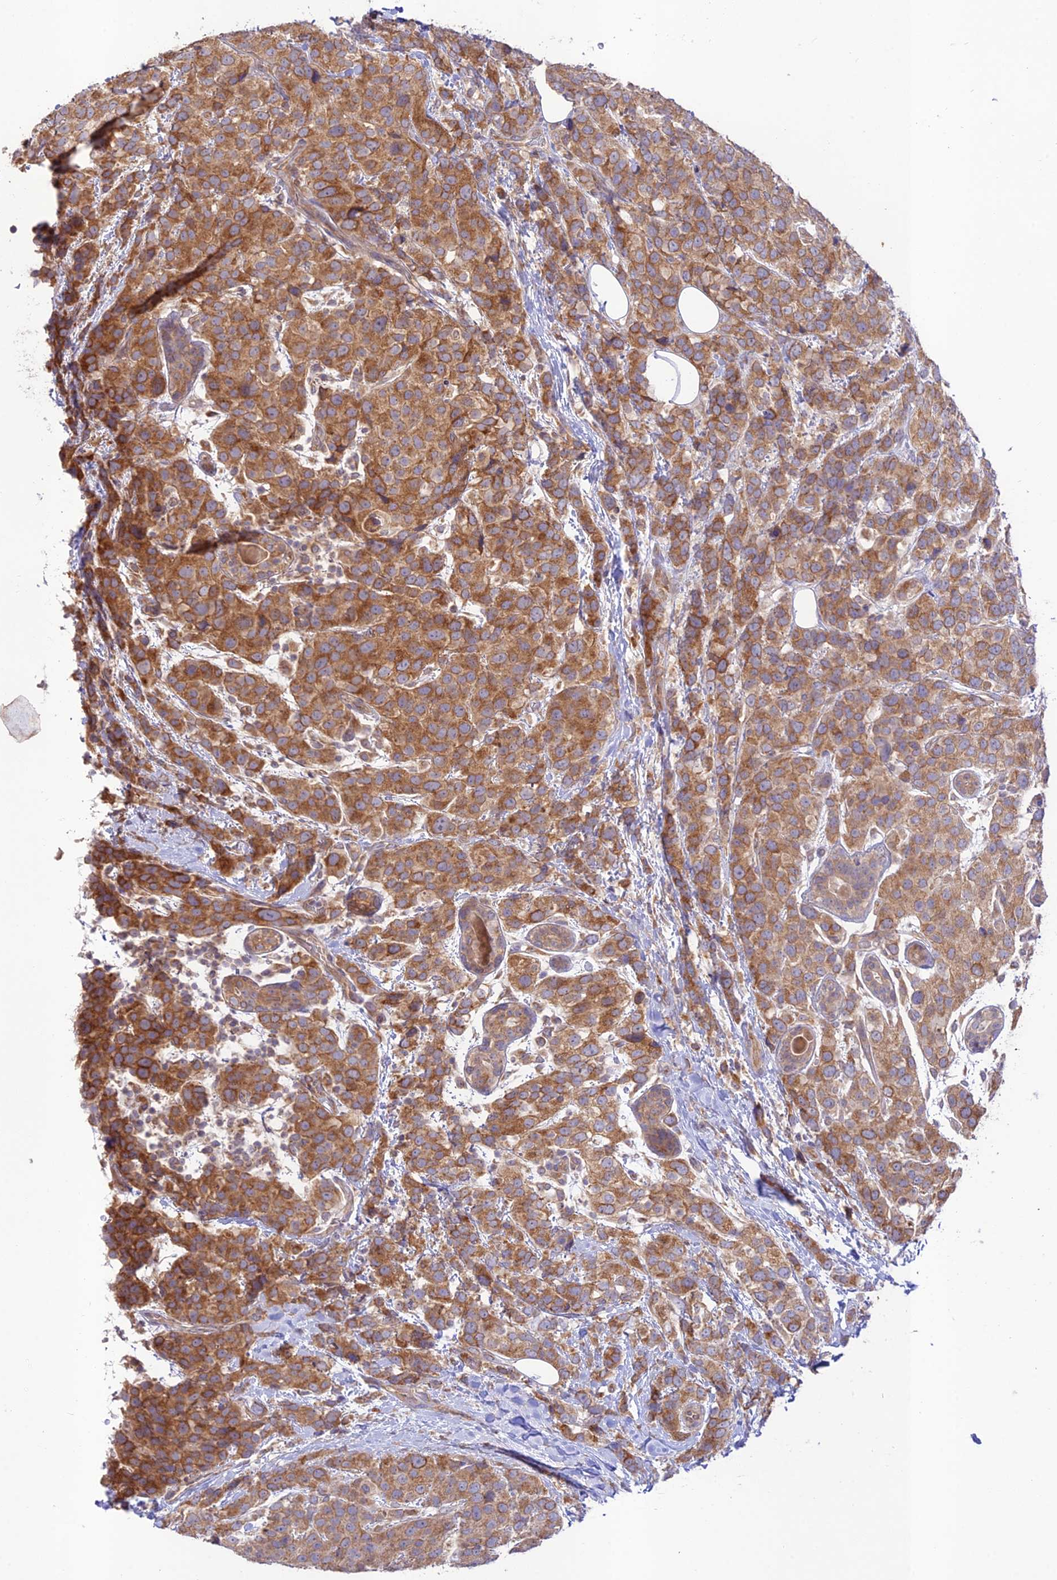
{"staining": {"intensity": "moderate", "quantity": ">75%", "location": "cytoplasmic/membranous"}, "tissue": "breast cancer", "cell_type": "Tumor cells", "image_type": "cancer", "snomed": [{"axis": "morphology", "description": "Lobular carcinoma"}, {"axis": "topography", "description": "Breast"}], "caption": "Immunohistochemistry (IHC) of breast cancer (lobular carcinoma) reveals medium levels of moderate cytoplasmic/membranous expression in about >75% of tumor cells.", "gene": "TMEM259", "patient": {"sex": "female", "age": 59}}